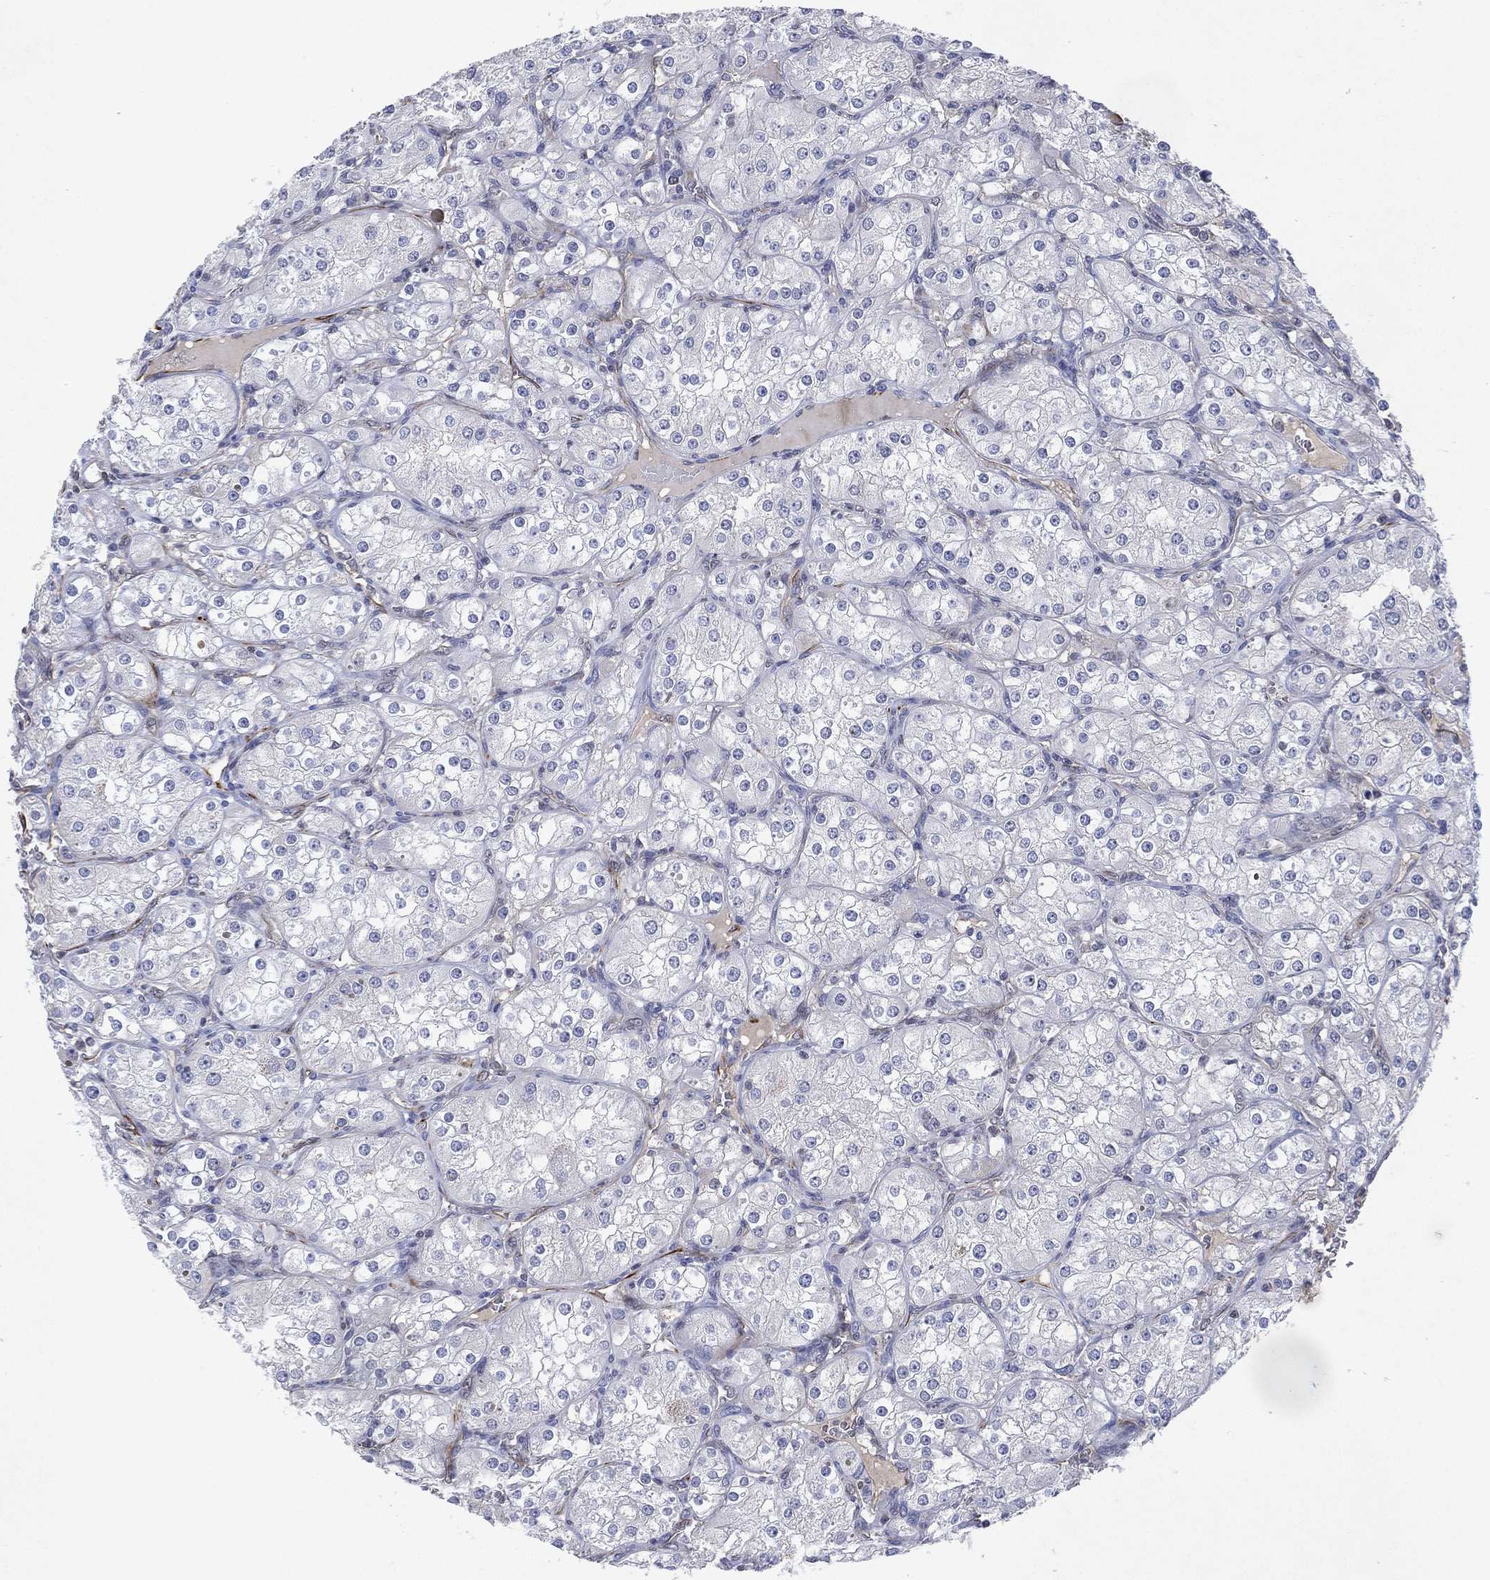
{"staining": {"intensity": "negative", "quantity": "none", "location": "none"}, "tissue": "renal cancer", "cell_type": "Tumor cells", "image_type": "cancer", "snomed": [{"axis": "morphology", "description": "Adenocarcinoma, NOS"}, {"axis": "topography", "description": "Kidney"}], "caption": "This is an IHC histopathology image of human renal cancer (adenocarcinoma). There is no positivity in tumor cells.", "gene": "FLI1", "patient": {"sex": "male", "age": 77}}